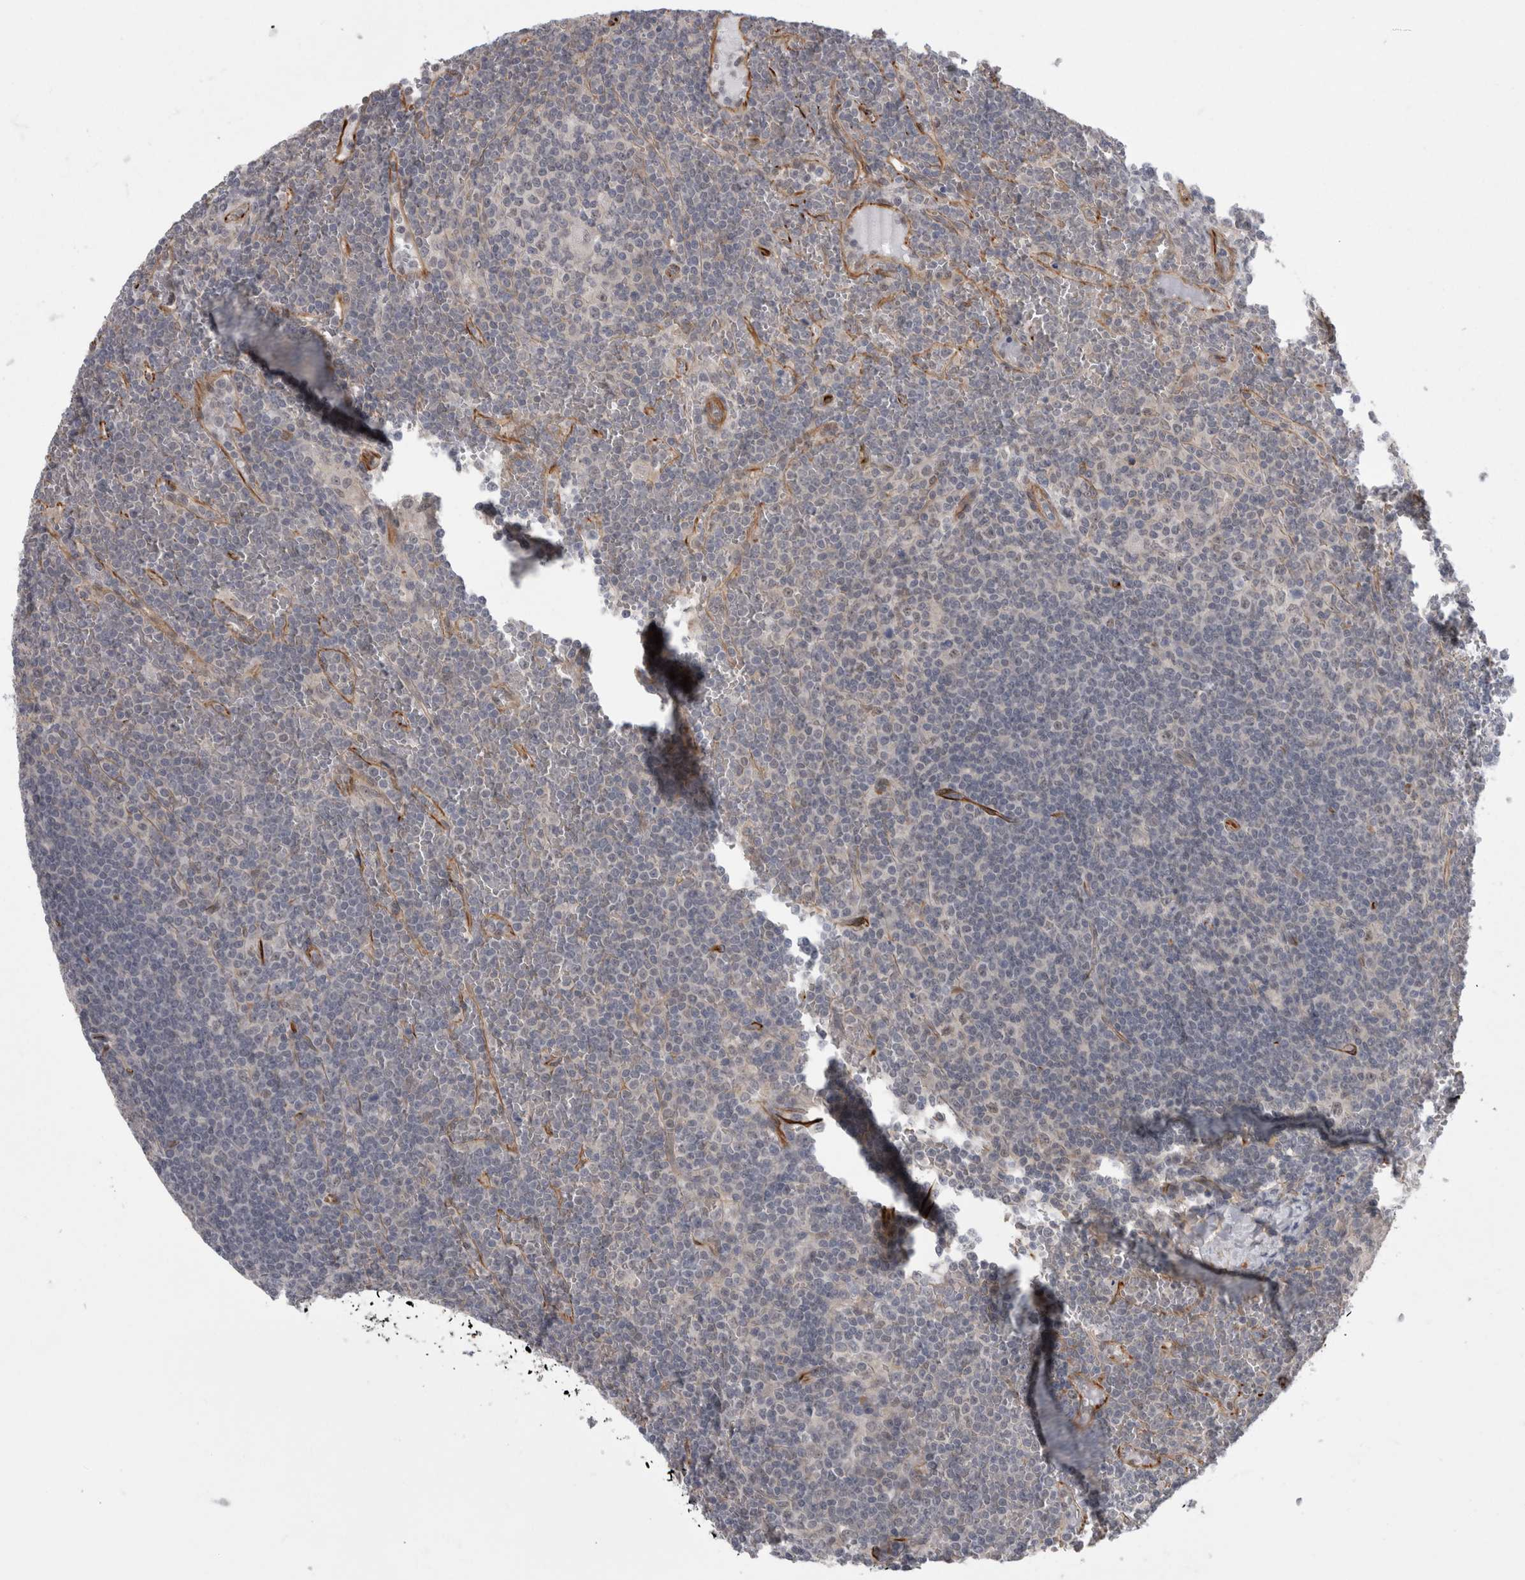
{"staining": {"intensity": "negative", "quantity": "none", "location": "none"}, "tissue": "lymphoma", "cell_type": "Tumor cells", "image_type": "cancer", "snomed": [{"axis": "morphology", "description": "Malignant lymphoma, non-Hodgkin's type, Low grade"}, {"axis": "topography", "description": "Spleen"}], "caption": "Photomicrograph shows no significant protein positivity in tumor cells of lymphoma.", "gene": "FAM83H", "patient": {"sex": "female", "age": 19}}